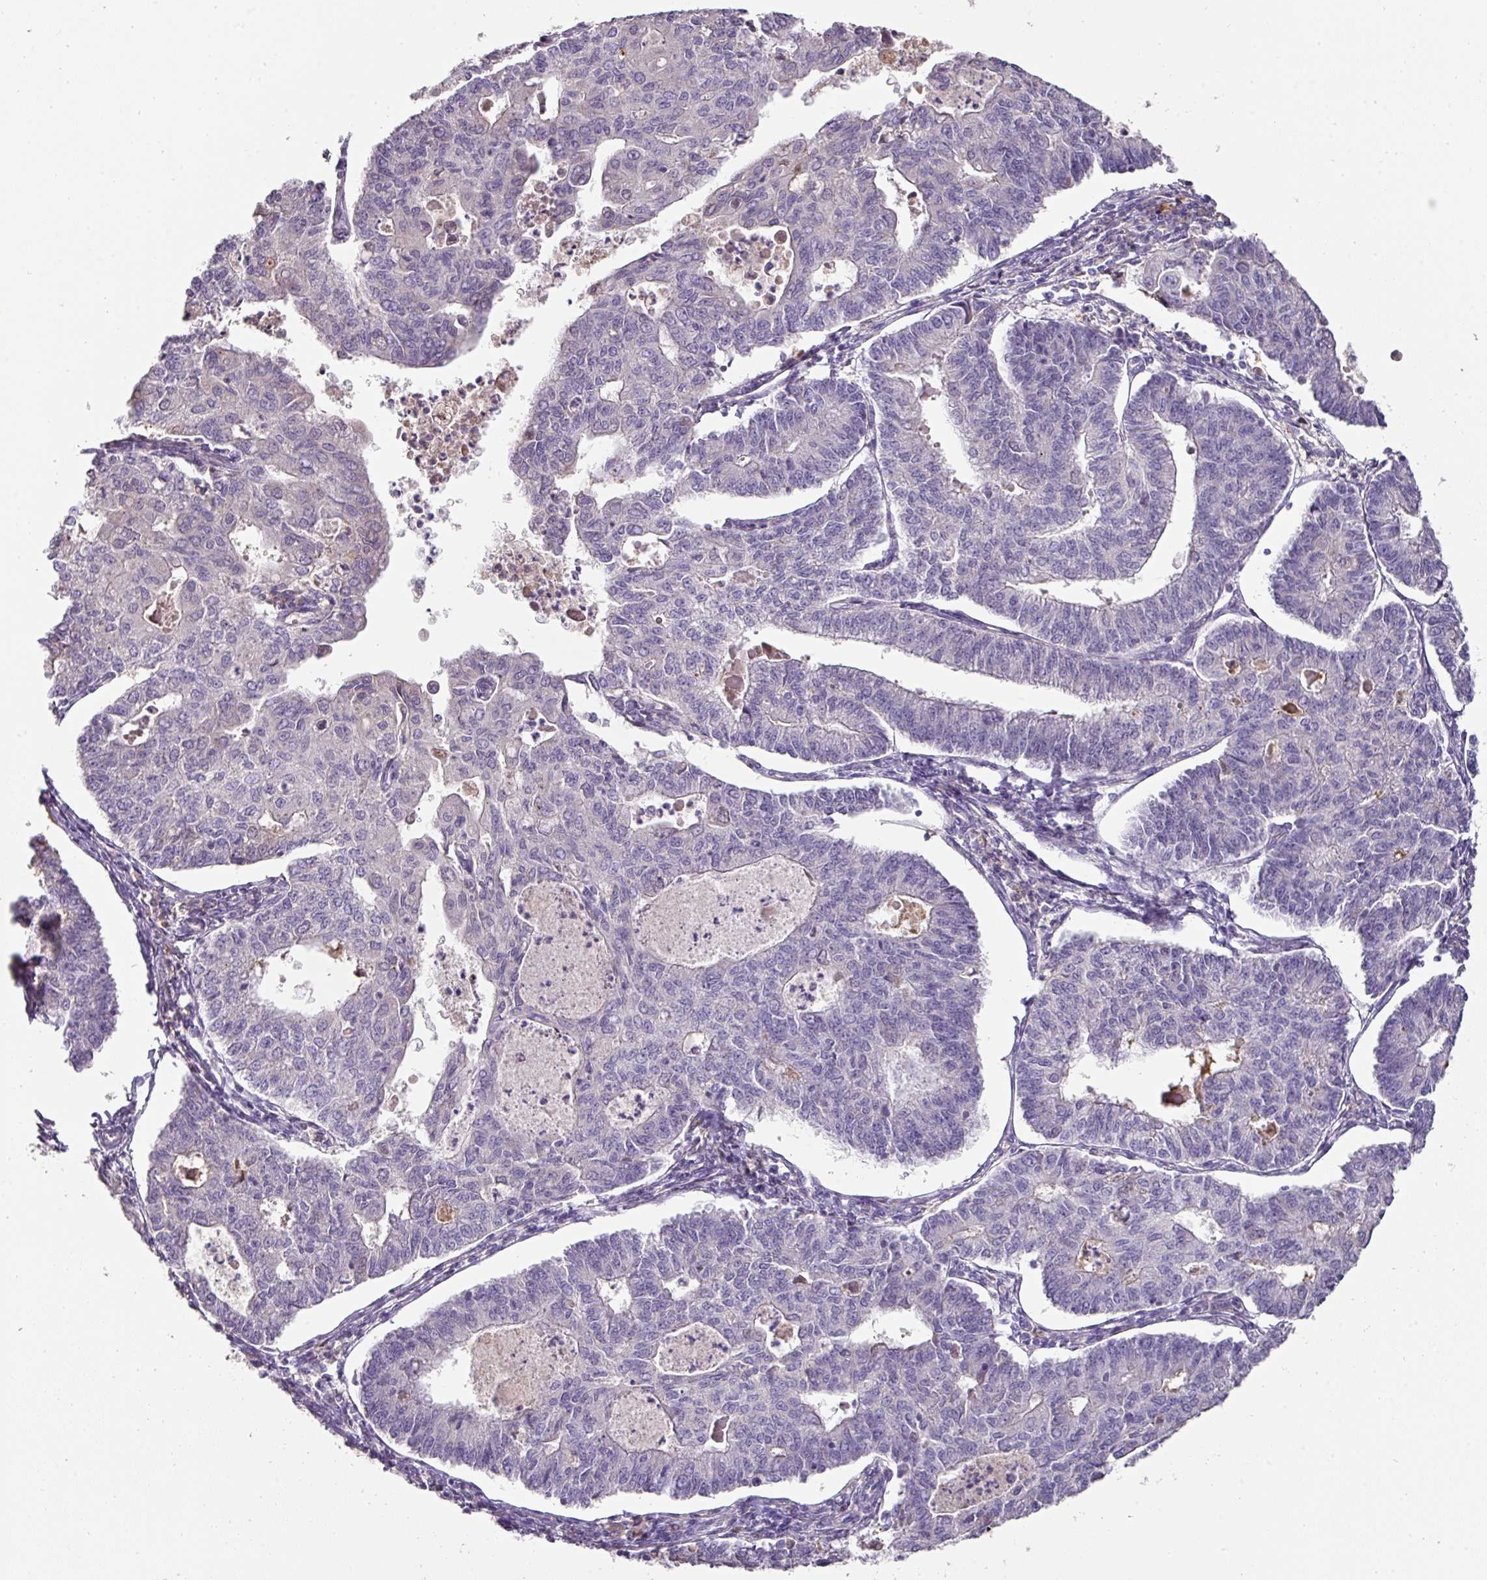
{"staining": {"intensity": "negative", "quantity": "none", "location": "none"}, "tissue": "endometrial cancer", "cell_type": "Tumor cells", "image_type": "cancer", "snomed": [{"axis": "morphology", "description": "Adenocarcinoma, NOS"}, {"axis": "topography", "description": "Endometrium"}], "caption": "An immunohistochemistry (IHC) histopathology image of endometrial adenocarcinoma is shown. There is no staining in tumor cells of endometrial adenocarcinoma. (DAB (3,3'-diaminobenzidine) IHC with hematoxylin counter stain).", "gene": "CCZ1", "patient": {"sex": "female", "age": 56}}